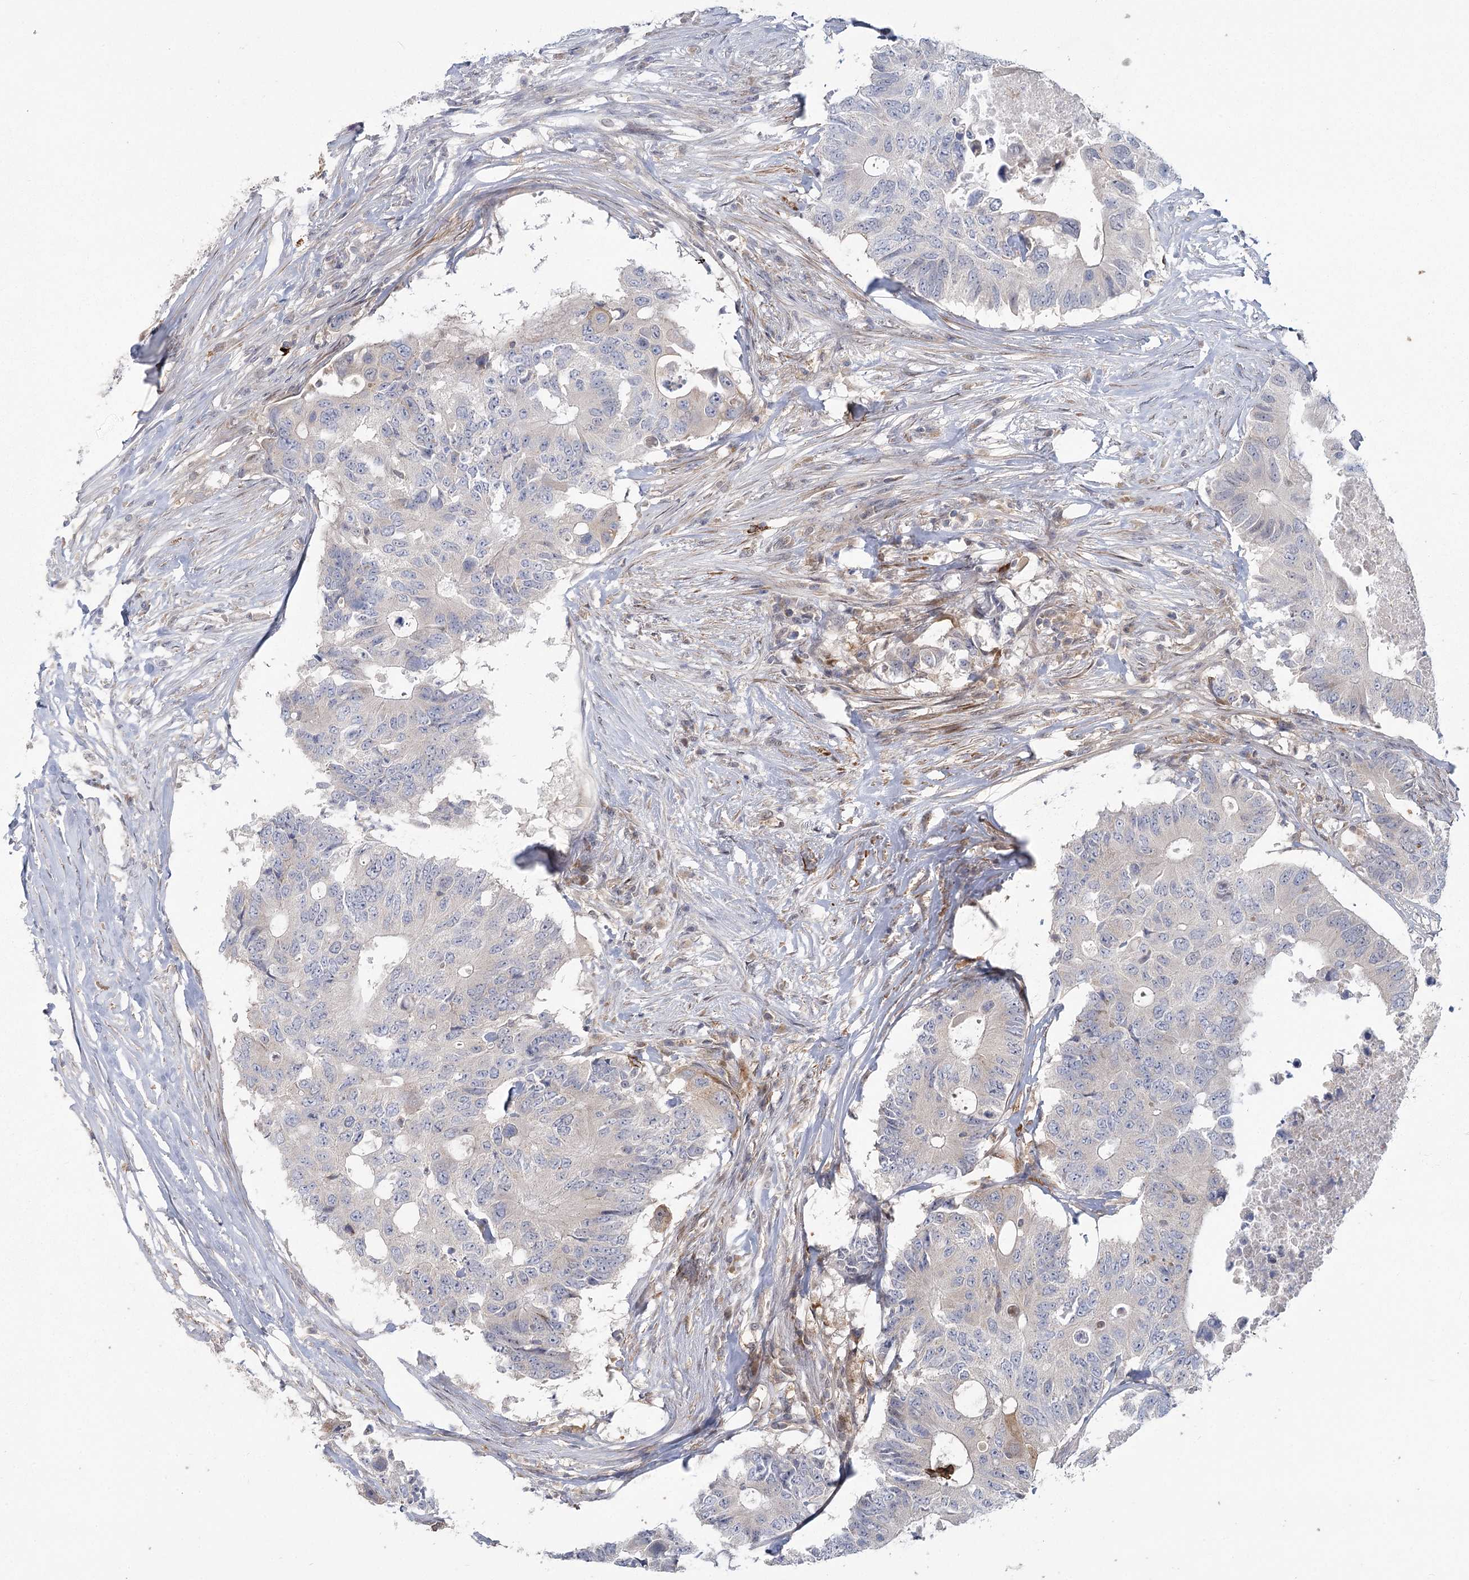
{"staining": {"intensity": "negative", "quantity": "none", "location": "none"}, "tissue": "colorectal cancer", "cell_type": "Tumor cells", "image_type": "cancer", "snomed": [{"axis": "morphology", "description": "Adenocarcinoma, NOS"}, {"axis": "topography", "description": "Colon"}], "caption": "The immunohistochemistry photomicrograph has no significant positivity in tumor cells of colorectal cancer tissue.", "gene": "USP11", "patient": {"sex": "male", "age": 71}}